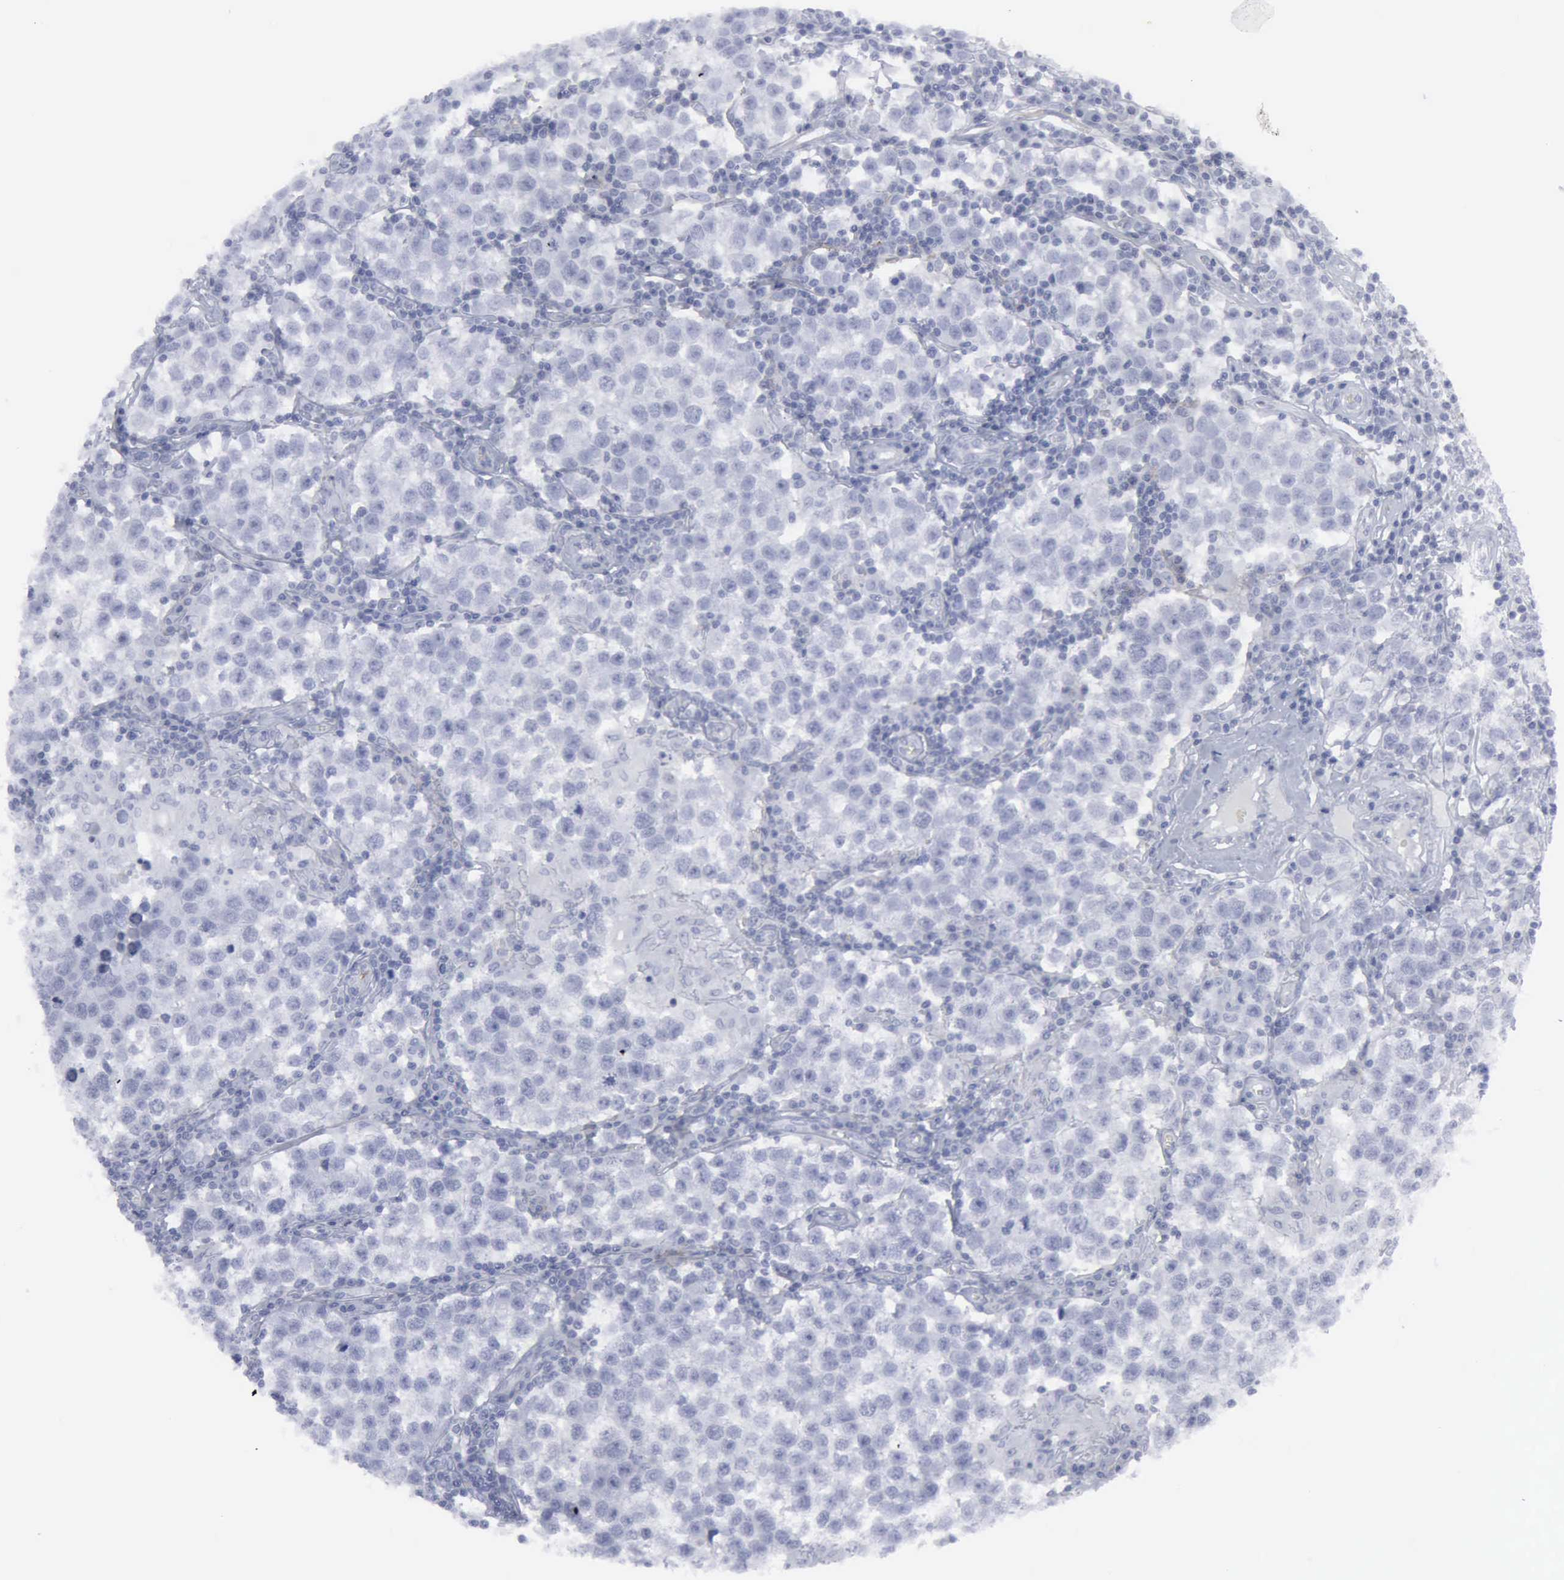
{"staining": {"intensity": "negative", "quantity": "none", "location": "none"}, "tissue": "testis cancer", "cell_type": "Tumor cells", "image_type": "cancer", "snomed": [{"axis": "morphology", "description": "Seminoma, NOS"}, {"axis": "topography", "description": "Testis"}], "caption": "There is no significant staining in tumor cells of testis seminoma.", "gene": "VCAM1", "patient": {"sex": "male", "age": 36}}